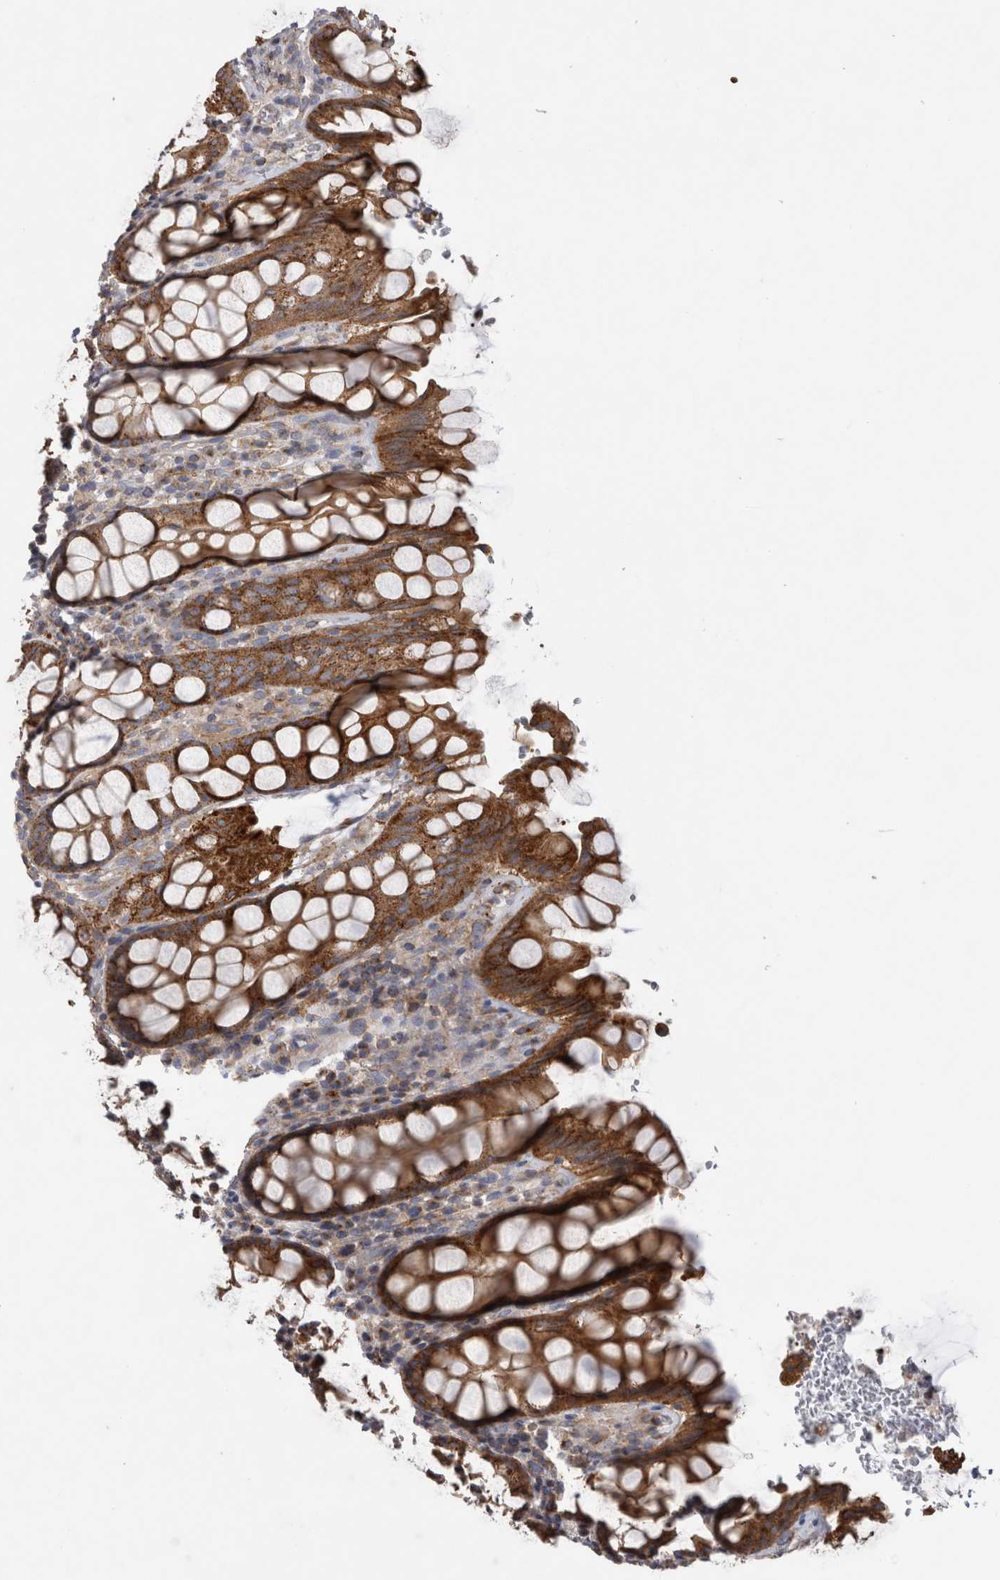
{"staining": {"intensity": "strong", "quantity": ">75%", "location": "cytoplasmic/membranous"}, "tissue": "rectum", "cell_type": "Glandular cells", "image_type": "normal", "snomed": [{"axis": "morphology", "description": "Normal tissue, NOS"}, {"axis": "topography", "description": "Rectum"}], "caption": "High-power microscopy captured an immunohistochemistry (IHC) histopathology image of normal rectum, revealing strong cytoplasmic/membranous expression in about >75% of glandular cells.", "gene": "ATXN3L", "patient": {"sex": "male", "age": 64}}